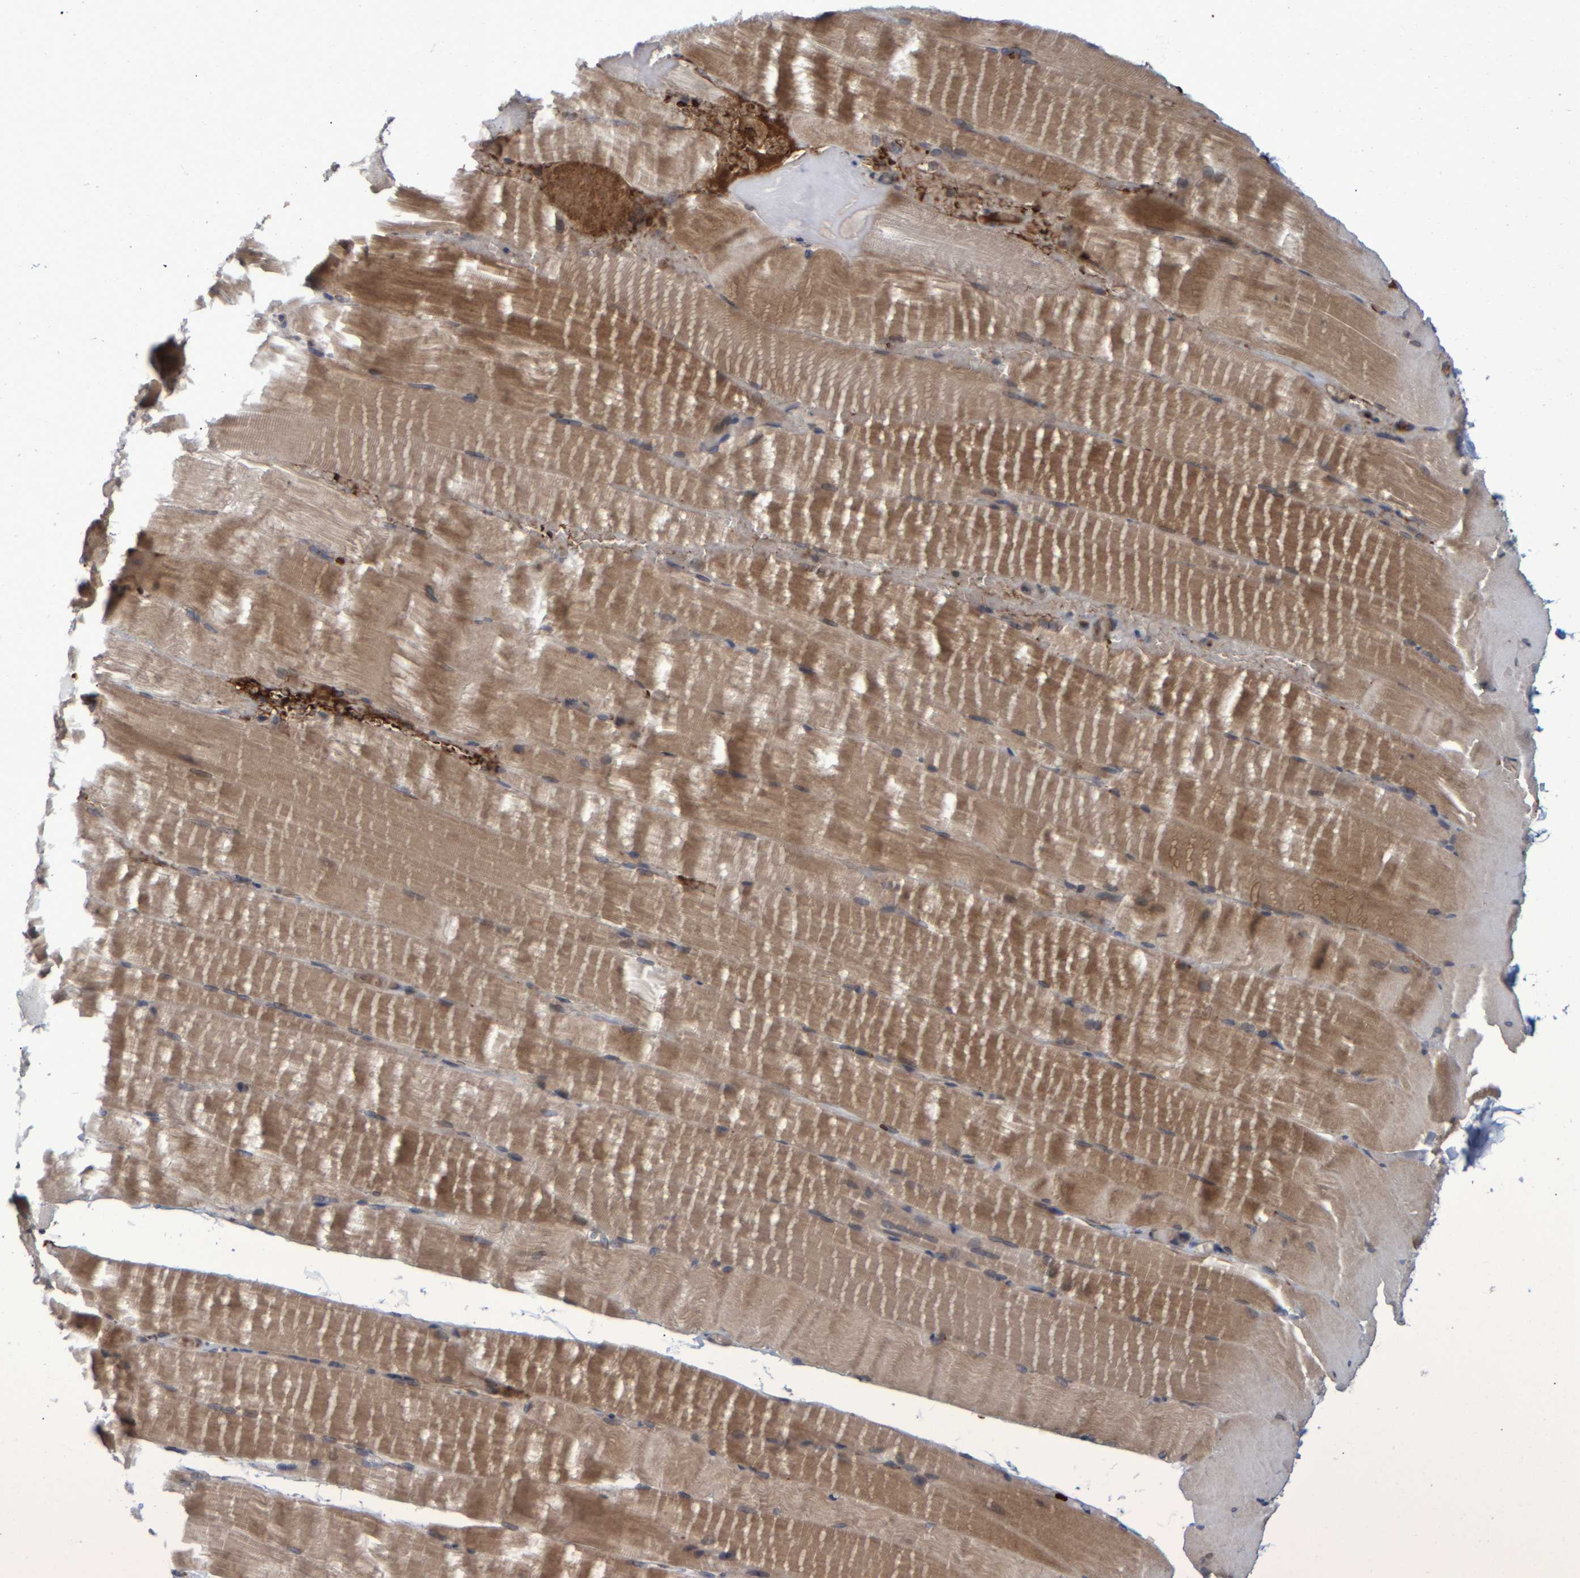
{"staining": {"intensity": "moderate", "quantity": ">75%", "location": "cytoplasmic/membranous"}, "tissue": "skeletal muscle", "cell_type": "Myocytes", "image_type": "normal", "snomed": [{"axis": "morphology", "description": "Normal tissue, NOS"}, {"axis": "topography", "description": "Skeletal muscle"}, {"axis": "topography", "description": "Parathyroid gland"}], "caption": "Unremarkable skeletal muscle was stained to show a protein in brown. There is medium levels of moderate cytoplasmic/membranous positivity in approximately >75% of myocytes.", "gene": "SPAG5", "patient": {"sex": "female", "age": 37}}